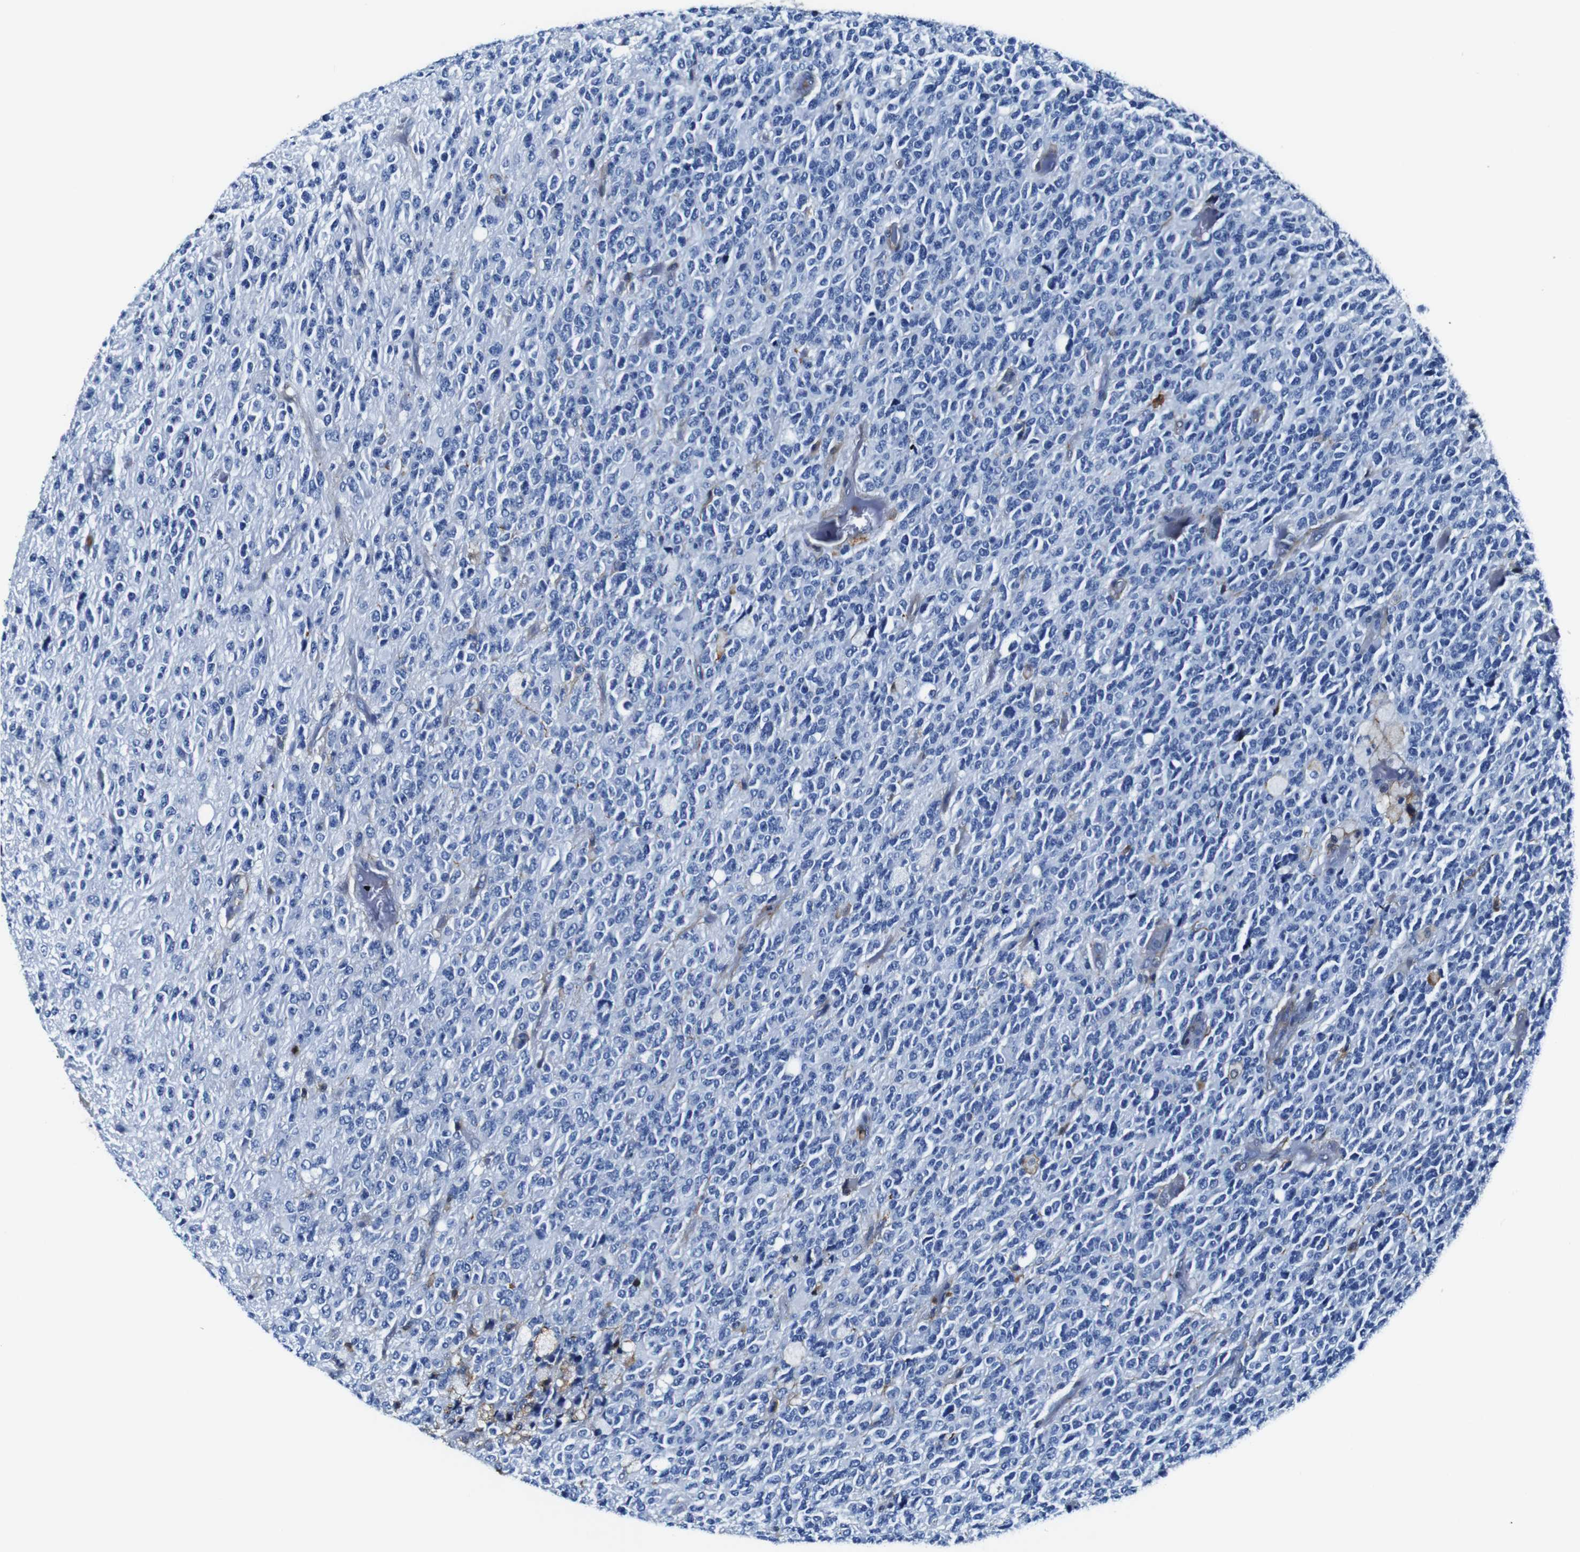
{"staining": {"intensity": "negative", "quantity": "none", "location": "none"}, "tissue": "glioma", "cell_type": "Tumor cells", "image_type": "cancer", "snomed": [{"axis": "morphology", "description": "Glioma, malignant, High grade"}, {"axis": "topography", "description": "pancreas cauda"}], "caption": "IHC photomicrograph of neoplastic tissue: glioma stained with DAB (3,3'-diaminobenzidine) demonstrates no significant protein staining in tumor cells.", "gene": "ANXA1", "patient": {"sex": "male", "age": 60}}